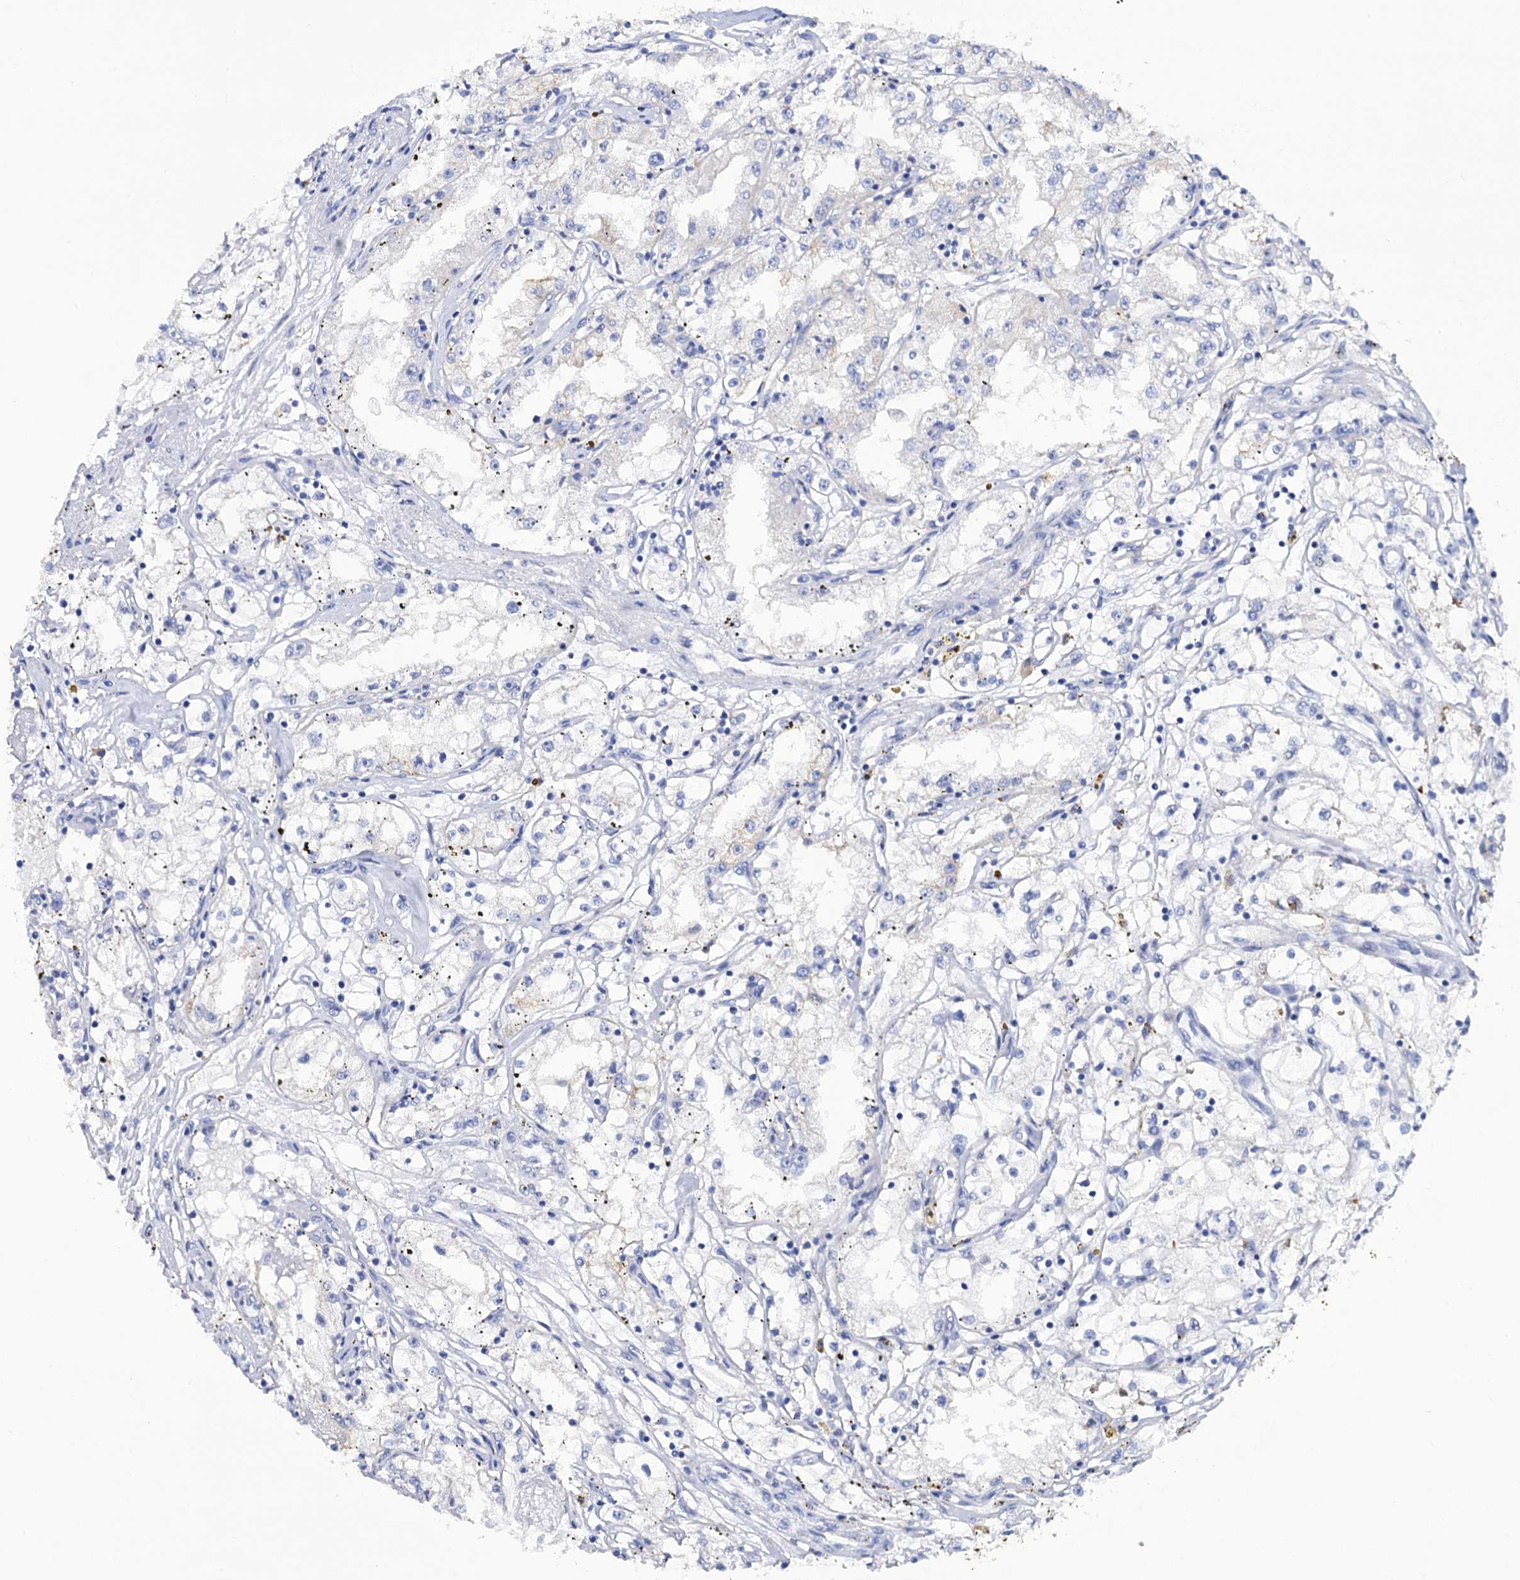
{"staining": {"intensity": "negative", "quantity": "none", "location": "none"}, "tissue": "renal cancer", "cell_type": "Tumor cells", "image_type": "cancer", "snomed": [{"axis": "morphology", "description": "Adenocarcinoma, NOS"}, {"axis": "topography", "description": "Kidney"}], "caption": "This is an immunohistochemistry (IHC) histopathology image of human adenocarcinoma (renal). There is no staining in tumor cells.", "gene": "RAB3IP", "patient": {"sex": "male", "age": 56}}